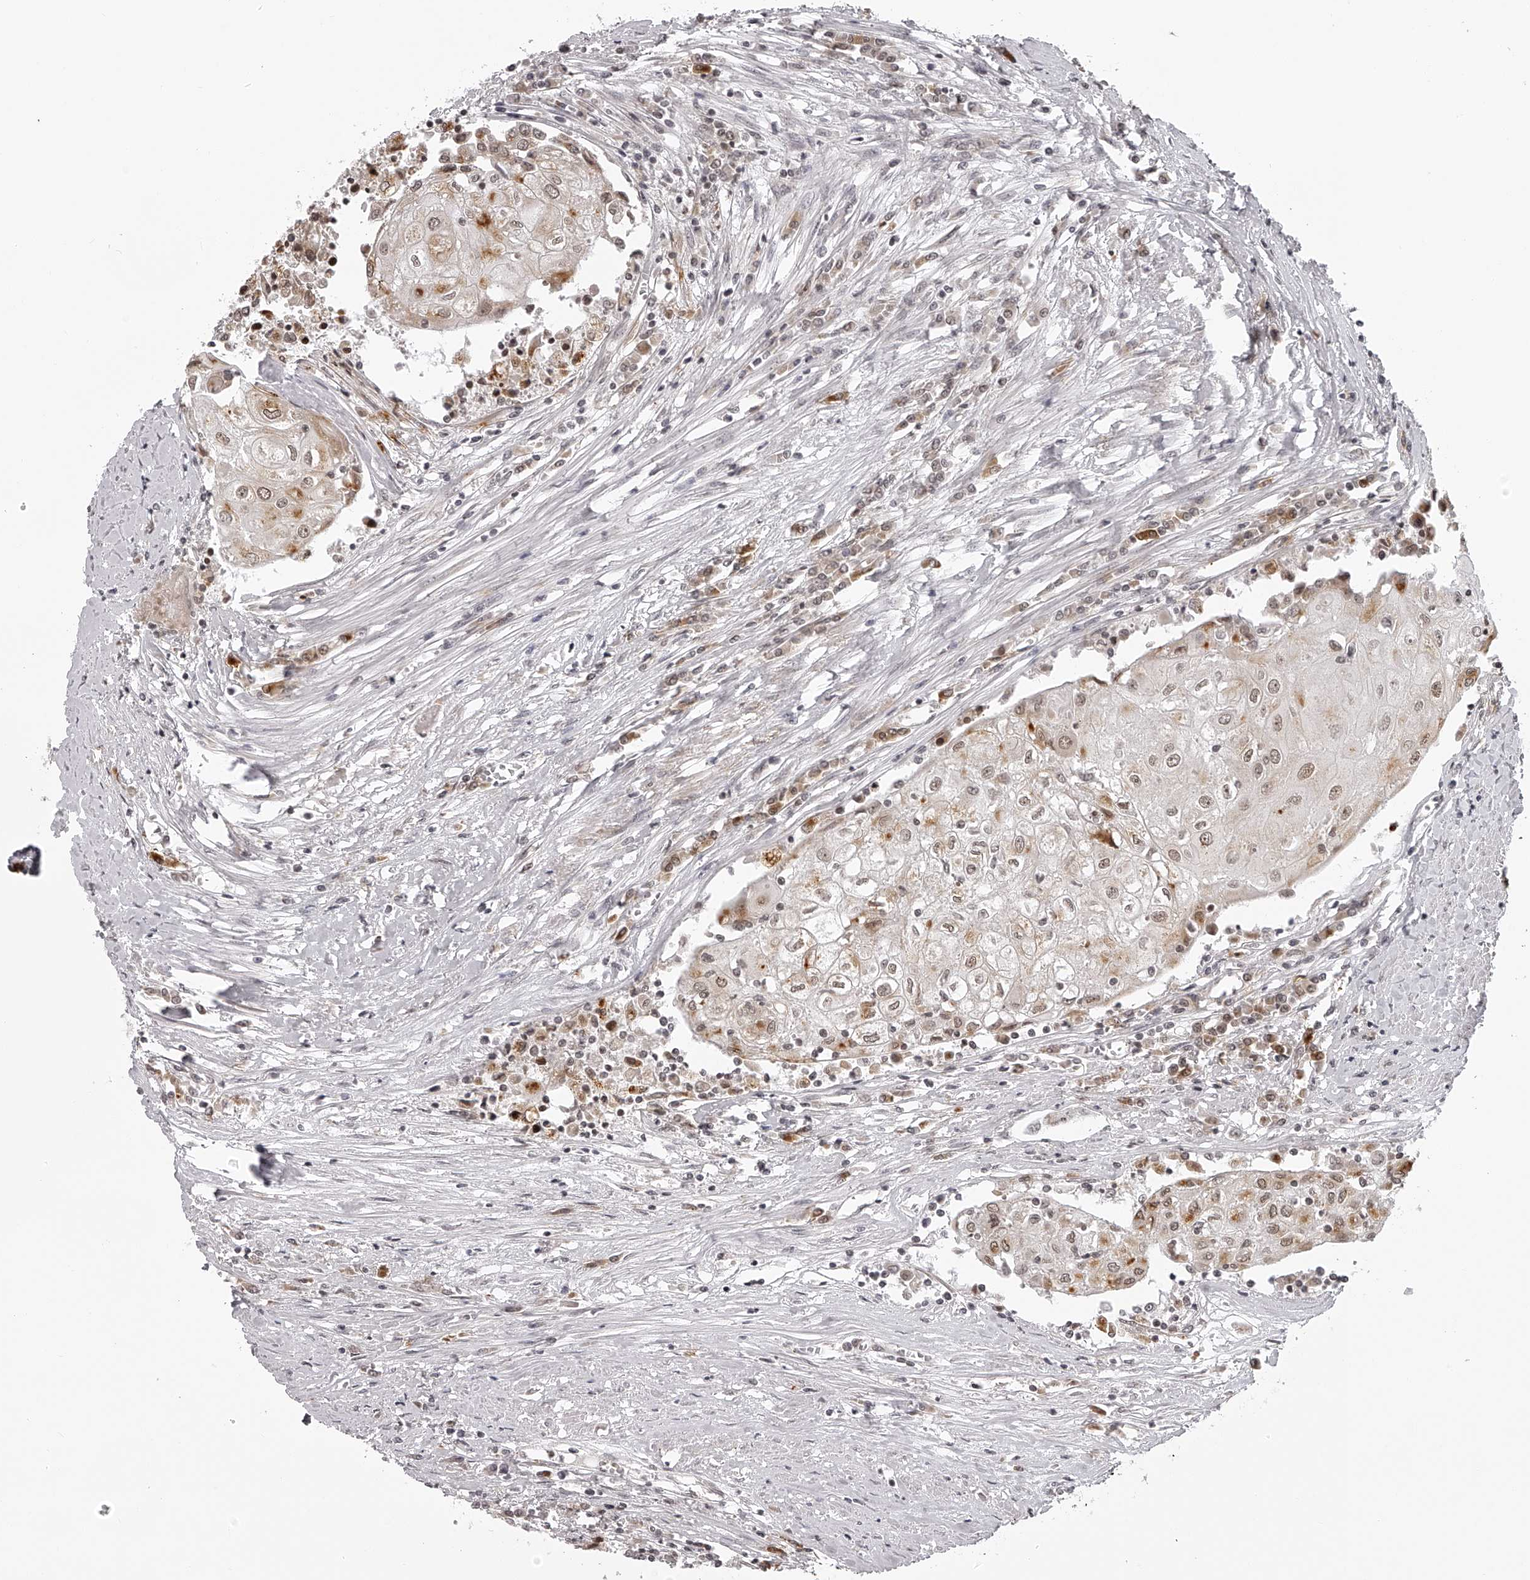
{"staining": {"intensity": "weak", "quantity": ">75%", "location": "cytoplasmic/membranous,nuclear"}, "tissue": "urothelial cancer", "cell_type": "Tumor cells", "image_type": "cancer", "snomed": [{"axis": "morphology", "description": "Urothelial carcinoma, High grade"}, {"axis": "topography", "description": "Urinary bladder"}], "caption": "High-grade urothelial carcinoma stained with immunohistochemistry demonstrates weak cytoplasmic/membranous and nuclear staining in approximately >75% of tumor cells. (DAB (3,3'-diaminobenzidine) IHC with brightfield microscopy, high magnification).", "gene": "ODF2L", "patient": {"sex": "female", "age": 85}}